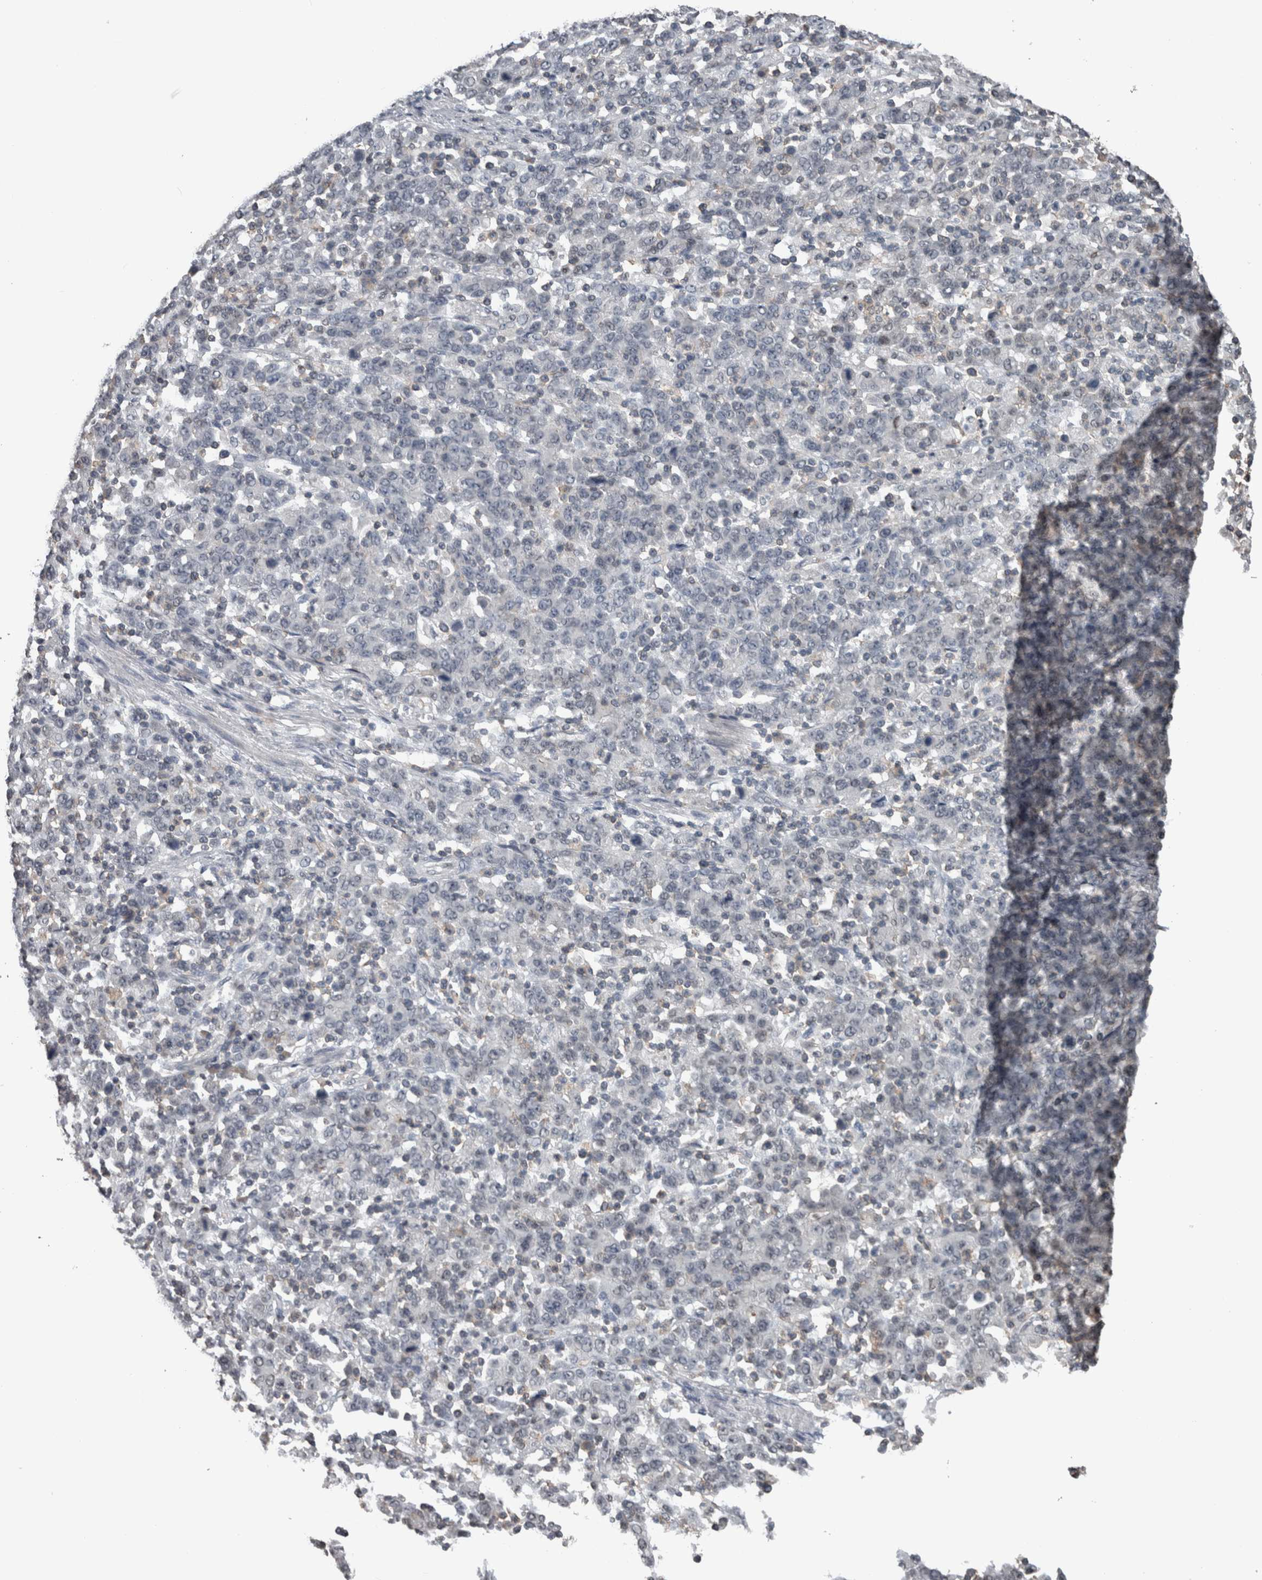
{"staining": {"intensity": "negative", "quantity": "none", "location": "none"}, "tissue": "stomach cancer", "cell_type": "Tumor cells", "image_type": "cancer", "snomed": [{"axis": "morphology", "description": "Adenocarcinoma, NOS"}, {"axis": "topography", "description": "Stomach, upper"}], "caption": "There is no significant expression in tumor cells of stomach cancer (adenocarcinoma). The staining is performed using DAB (3,3'-diaminobenzidine) brown chromogen with nuclei counter-stained in using hematoxylin.", "gene": "MAFF", "patient": {"sex": "male", "age": 69}}